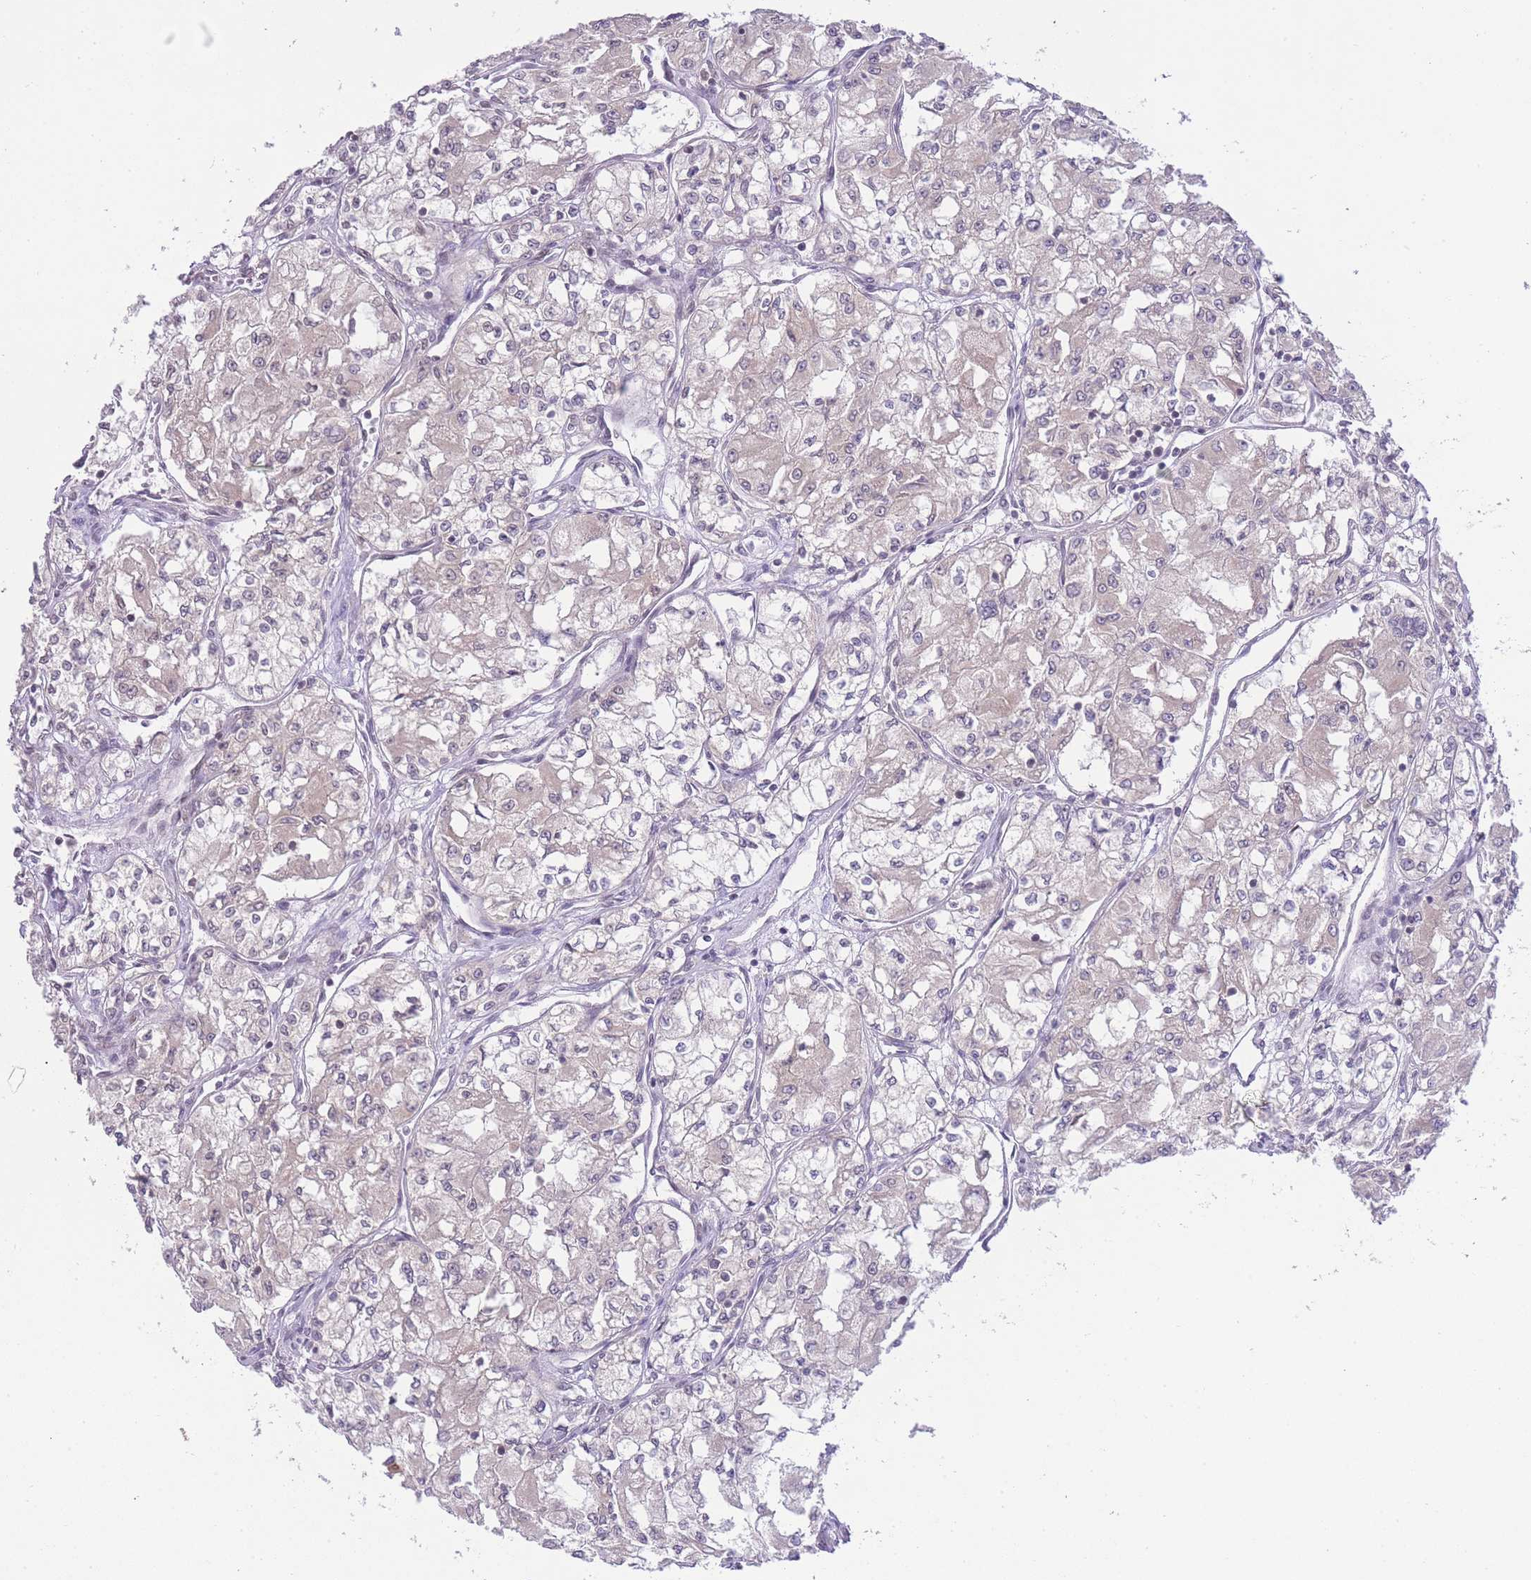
{"staining": {"intensity": "negative", "quantity": "none", "location": "none"}, "tissue": "renal cancer", "cell_type": "Tumor cells", "image_type": "cancer", "snomed": [{"axis": "morphology", "description": "Adenocarcinoma, NOS"}, {"axis": "topography", "description": "Kidney"}], "caption": "DAB immunohistochemical staining of renal cancer exhibits no significant staining in tumor cells.", "gene": "TMED3", "patient": {"sex": "male", "age": 59}}